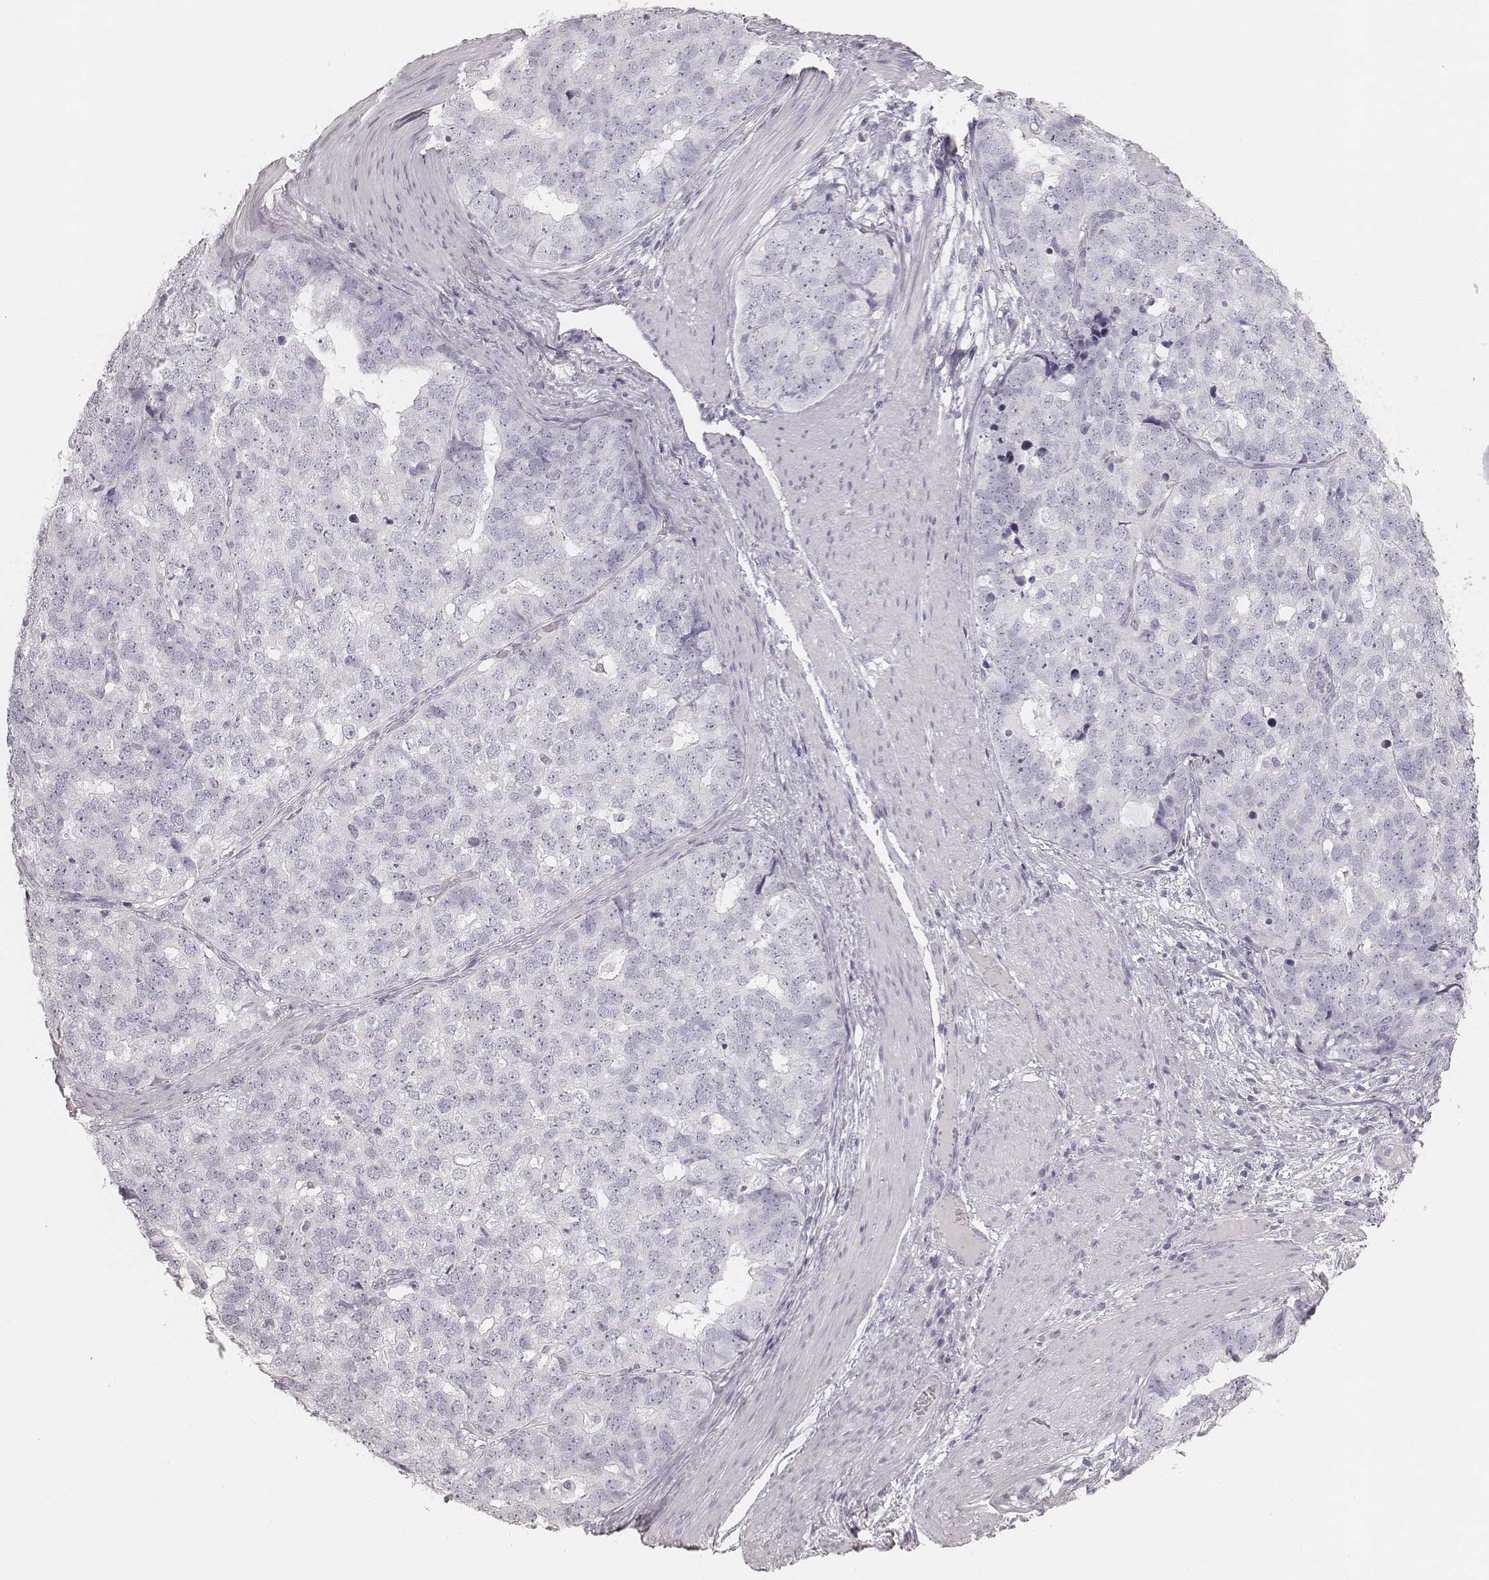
{"staining": {"intensity": "negative", "quantity": "none", "location": "none"}, "tissue": "stomach cancer", "cell_type": "Tumor cells", "image_type": "cancer", "snomed": [{"axis": "morphology", "description": "Adenocarcinoma, NOS"}, {"axis": "topography", "description": "Stomach"}], "caption": "This is a image of IHC staining of stomach cancer, which shows no positivity in tumor cells. (Immunohistochemistry (ihc), brightfield microscopy, high magnification).", "gene": "KRT31", "patient": {"sex": "male", "age": 69}}